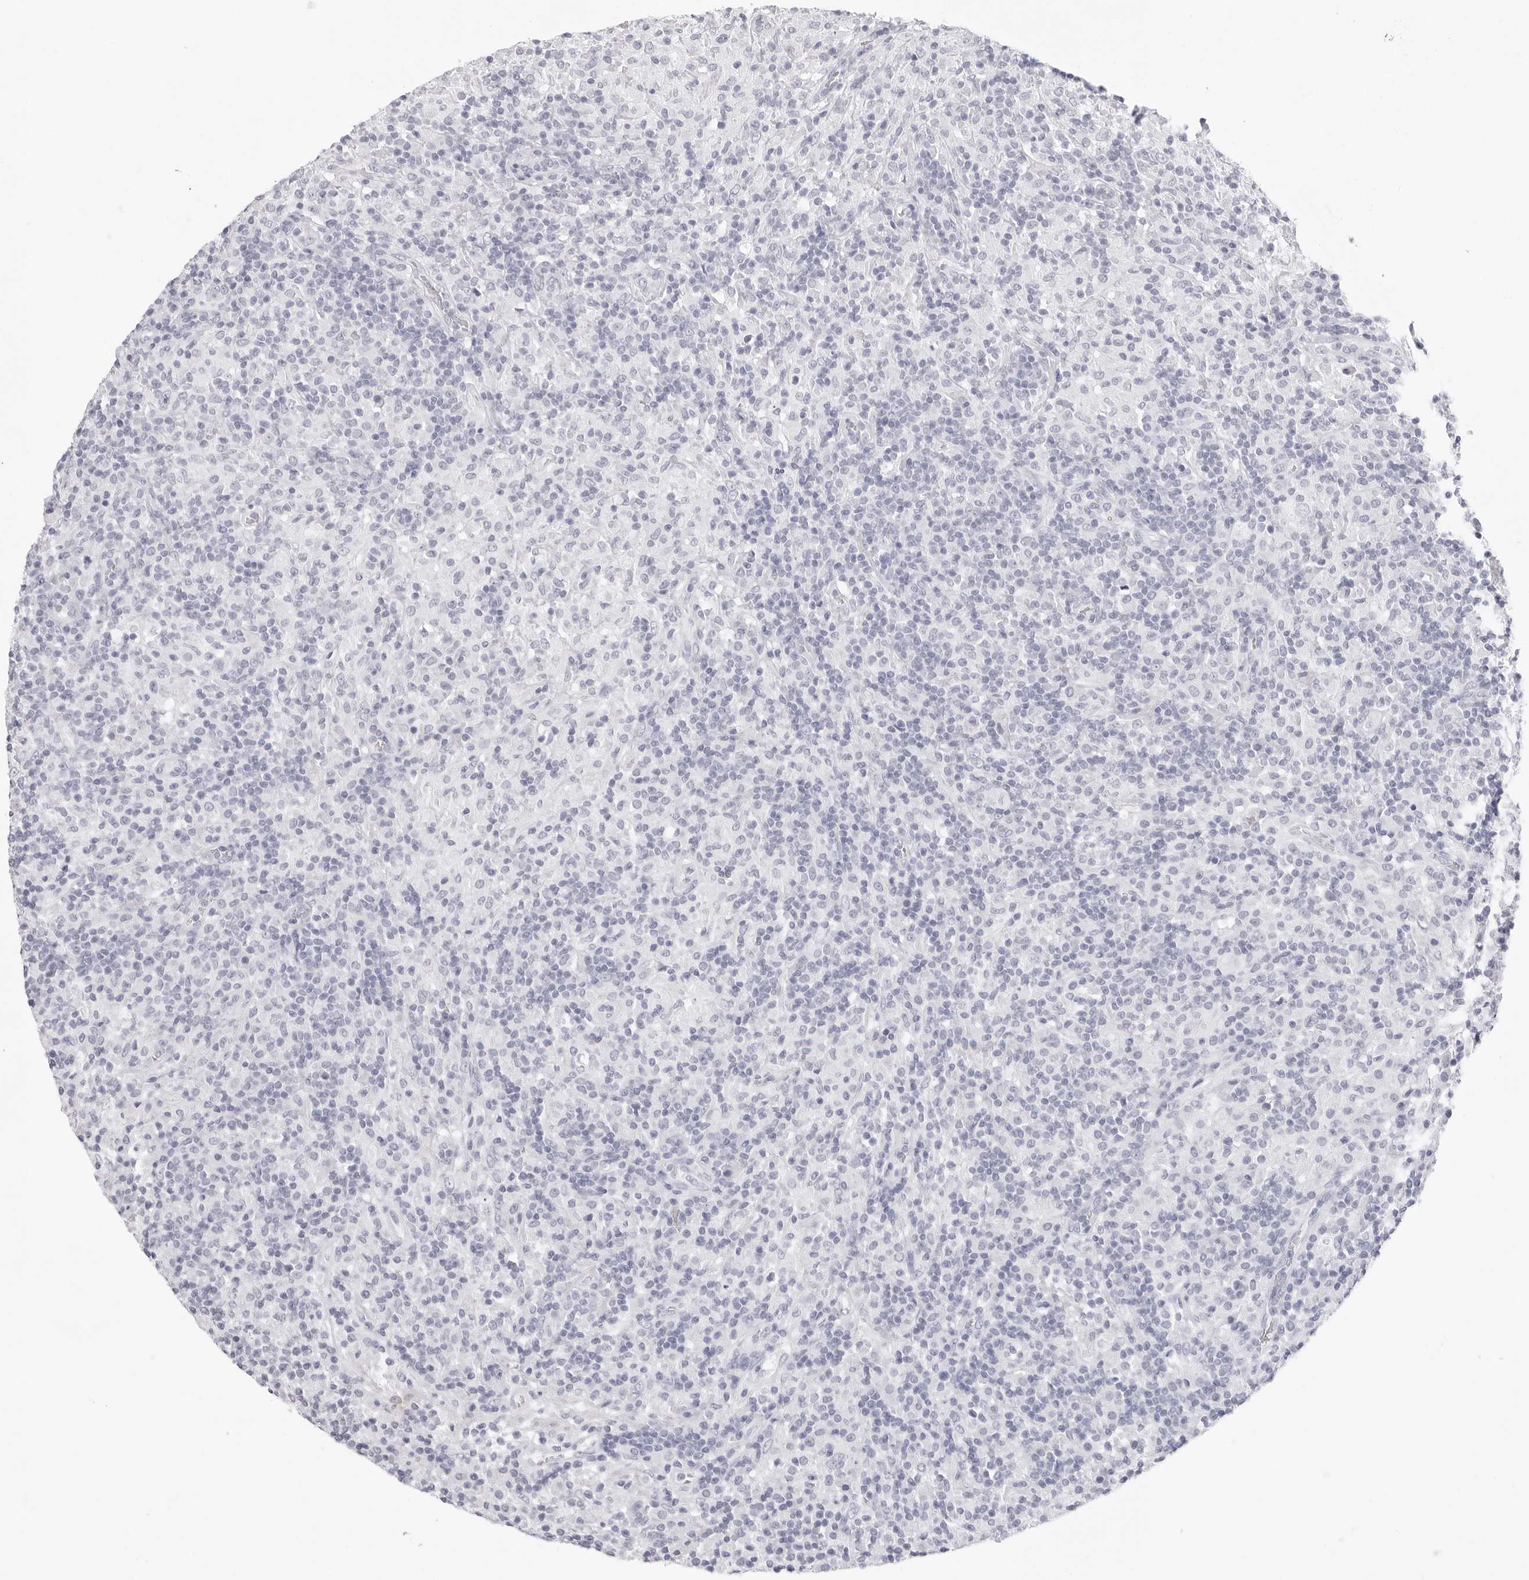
{"staining": {"intensity": "negative", "quantity": "none", "location": "none"}, "tissue": "lymphoma", "cell_type": "Tumor cells", "image_type": "cancer", "snomed": [{"axis": "morphology", "description": "Hodgkin's disease, NOS"}, {"axis": "topography", "description": "Lymph node"}], "caption": "Protein analysis of lymphoma reveals no significant expression in tumor cells.", "gene": "CST5", "patient": {"sex": "male", "age": 70}}